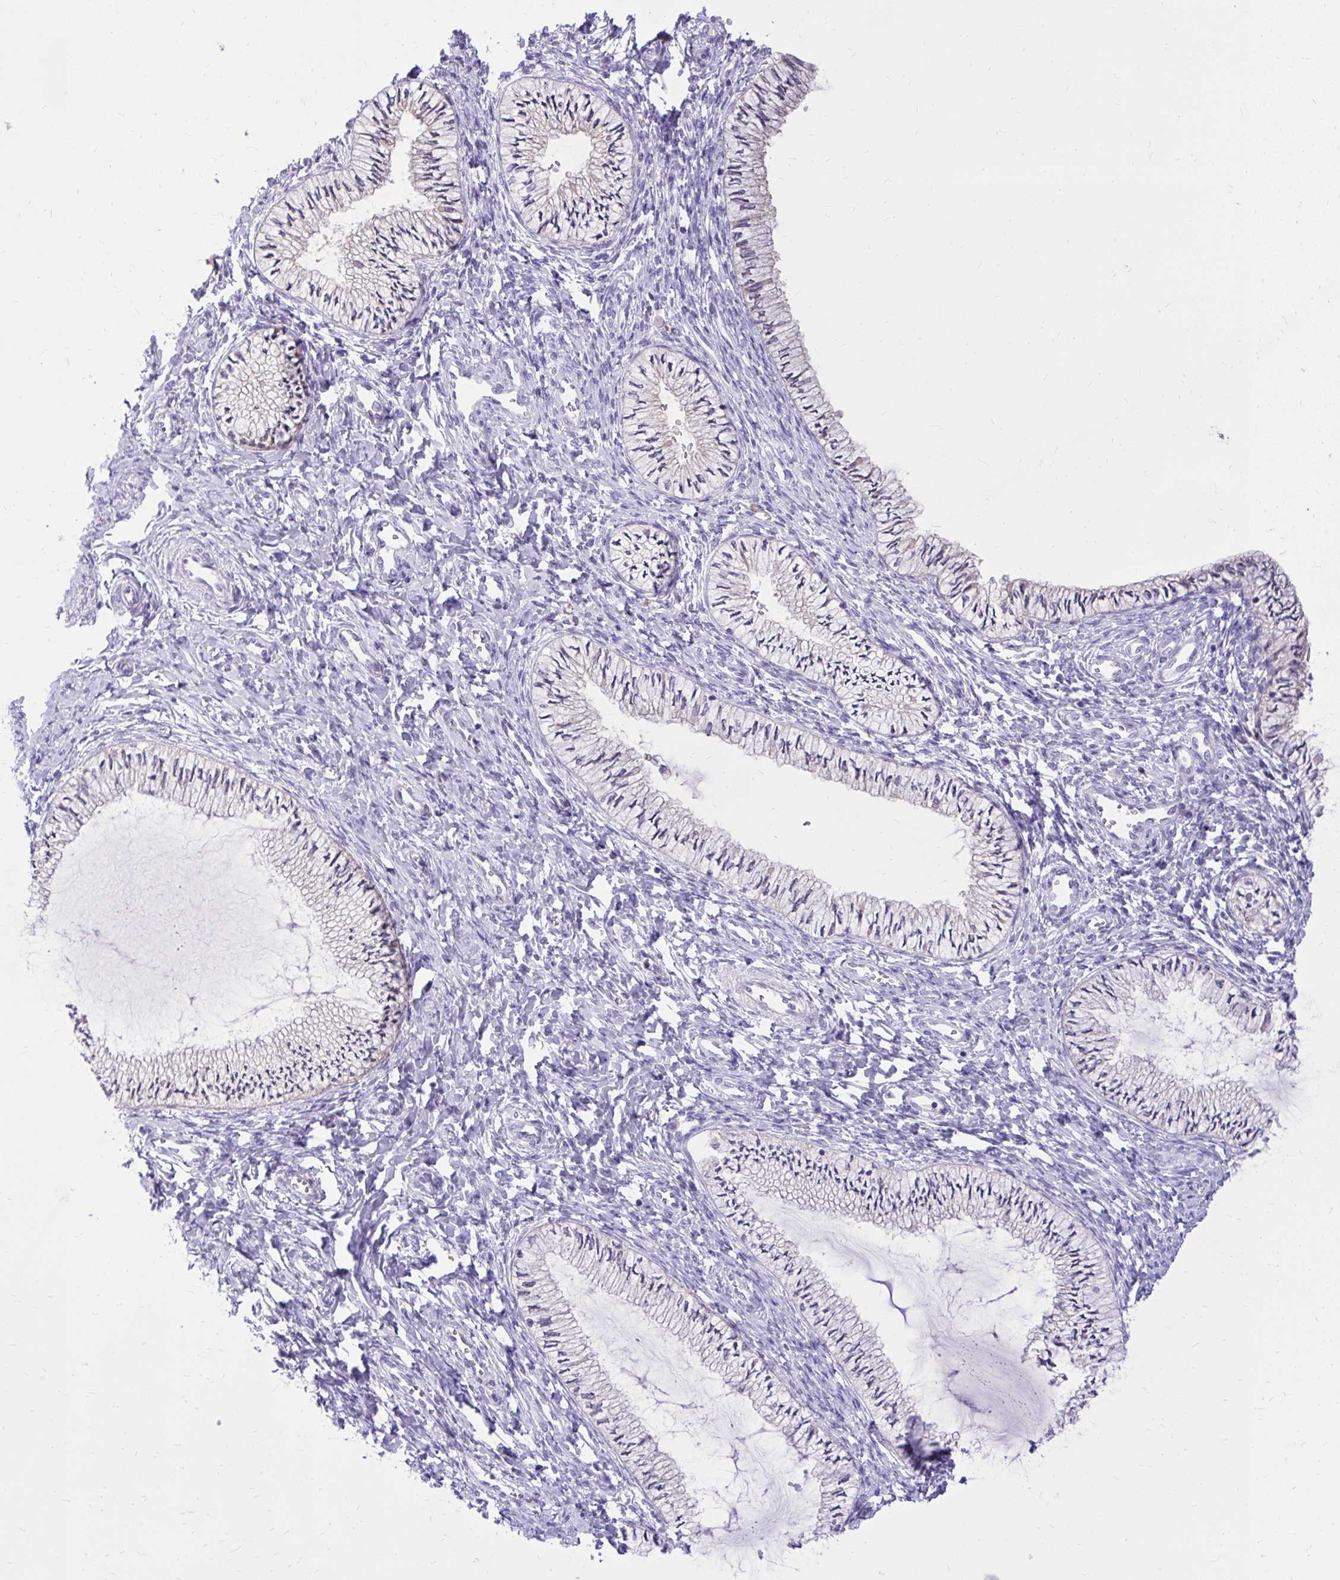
{"staining": {"intensity": "moderate", "quantity": "25%-75%", "location": "cytoplasmic/membranous"}, "tissue": "cervix", "cell_type": "Glandular cells", "image_type": "normal", "snomed": [{"axis": "morphology", "description": "Normal tissue, NOS"}, {"axis": "topography", "description": "Cervix"}], "caption": "Protein expression analysis of normal human cervix reveals moderate cytoplasmic/membranous staining in approximately 25%-75% of glandular cells. The staining was performed using DAB (3,3'-diaminobenzidine), with brown indicating positive protein expression. Nuclei are stained blue with hematoxylin.", "gene": "NNMT", "patient": {"sex": "female", "age": 24}}